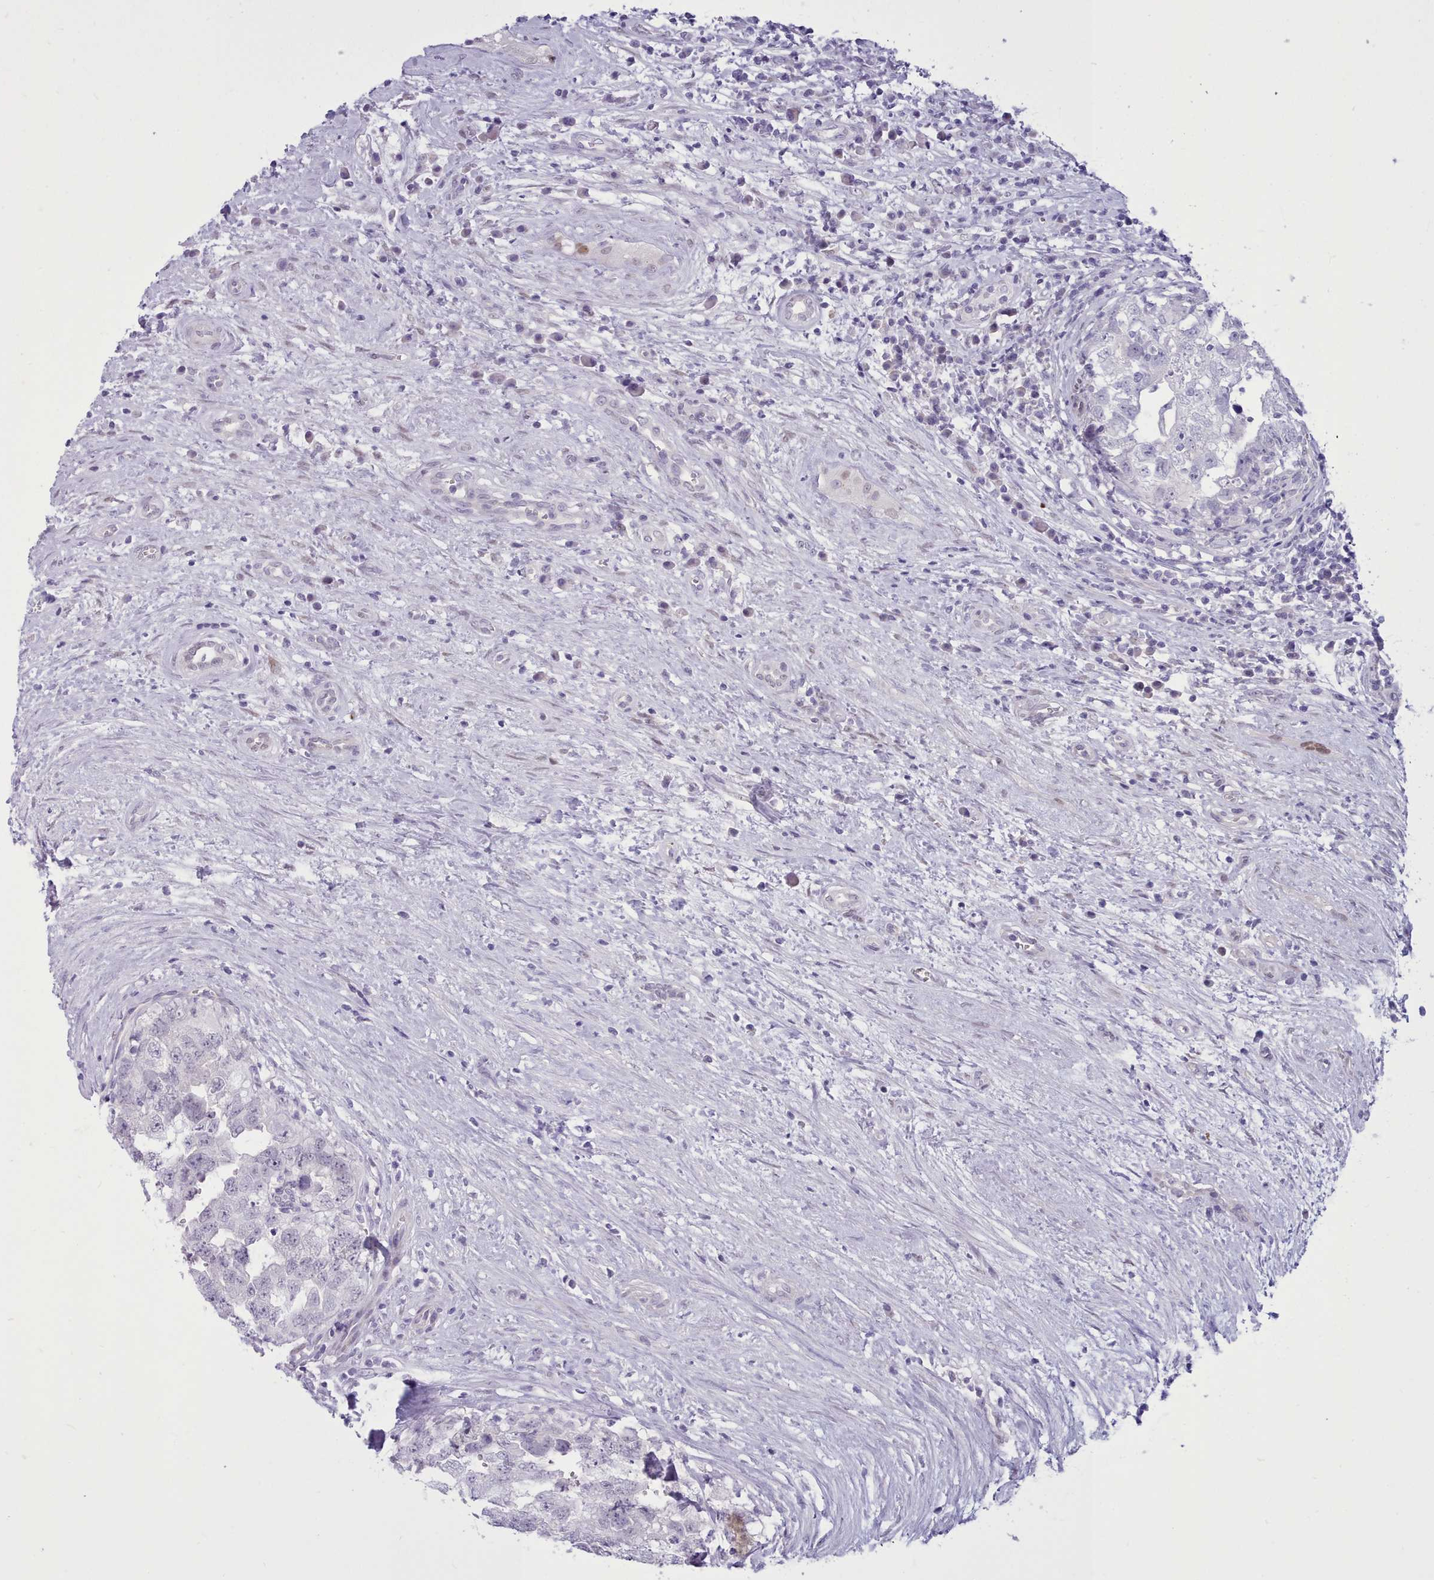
{"staining": {"intensity": "negative", "quantity": "none", "location": "none"}, "tissue": "testis cancer", "cell_type": "Tumor cells", "image_type": "cancer", "snomed": [{"axis": "morphology", "description": "Seminoma, NOS"}, {"axis": "morphology", "description": "Carcinoma, Embryonal, NOS"}, {"axis": "topography", "description": "Testis"}], "caption": "DAB (3,3'-diaminobenzidine) immunohistochemical staining of embryonal carcinoma (testis) demonstrates no significant staining in tumor cells.", "gene": "TMEM253", "patient": {"sex": "male", "age": 29}}